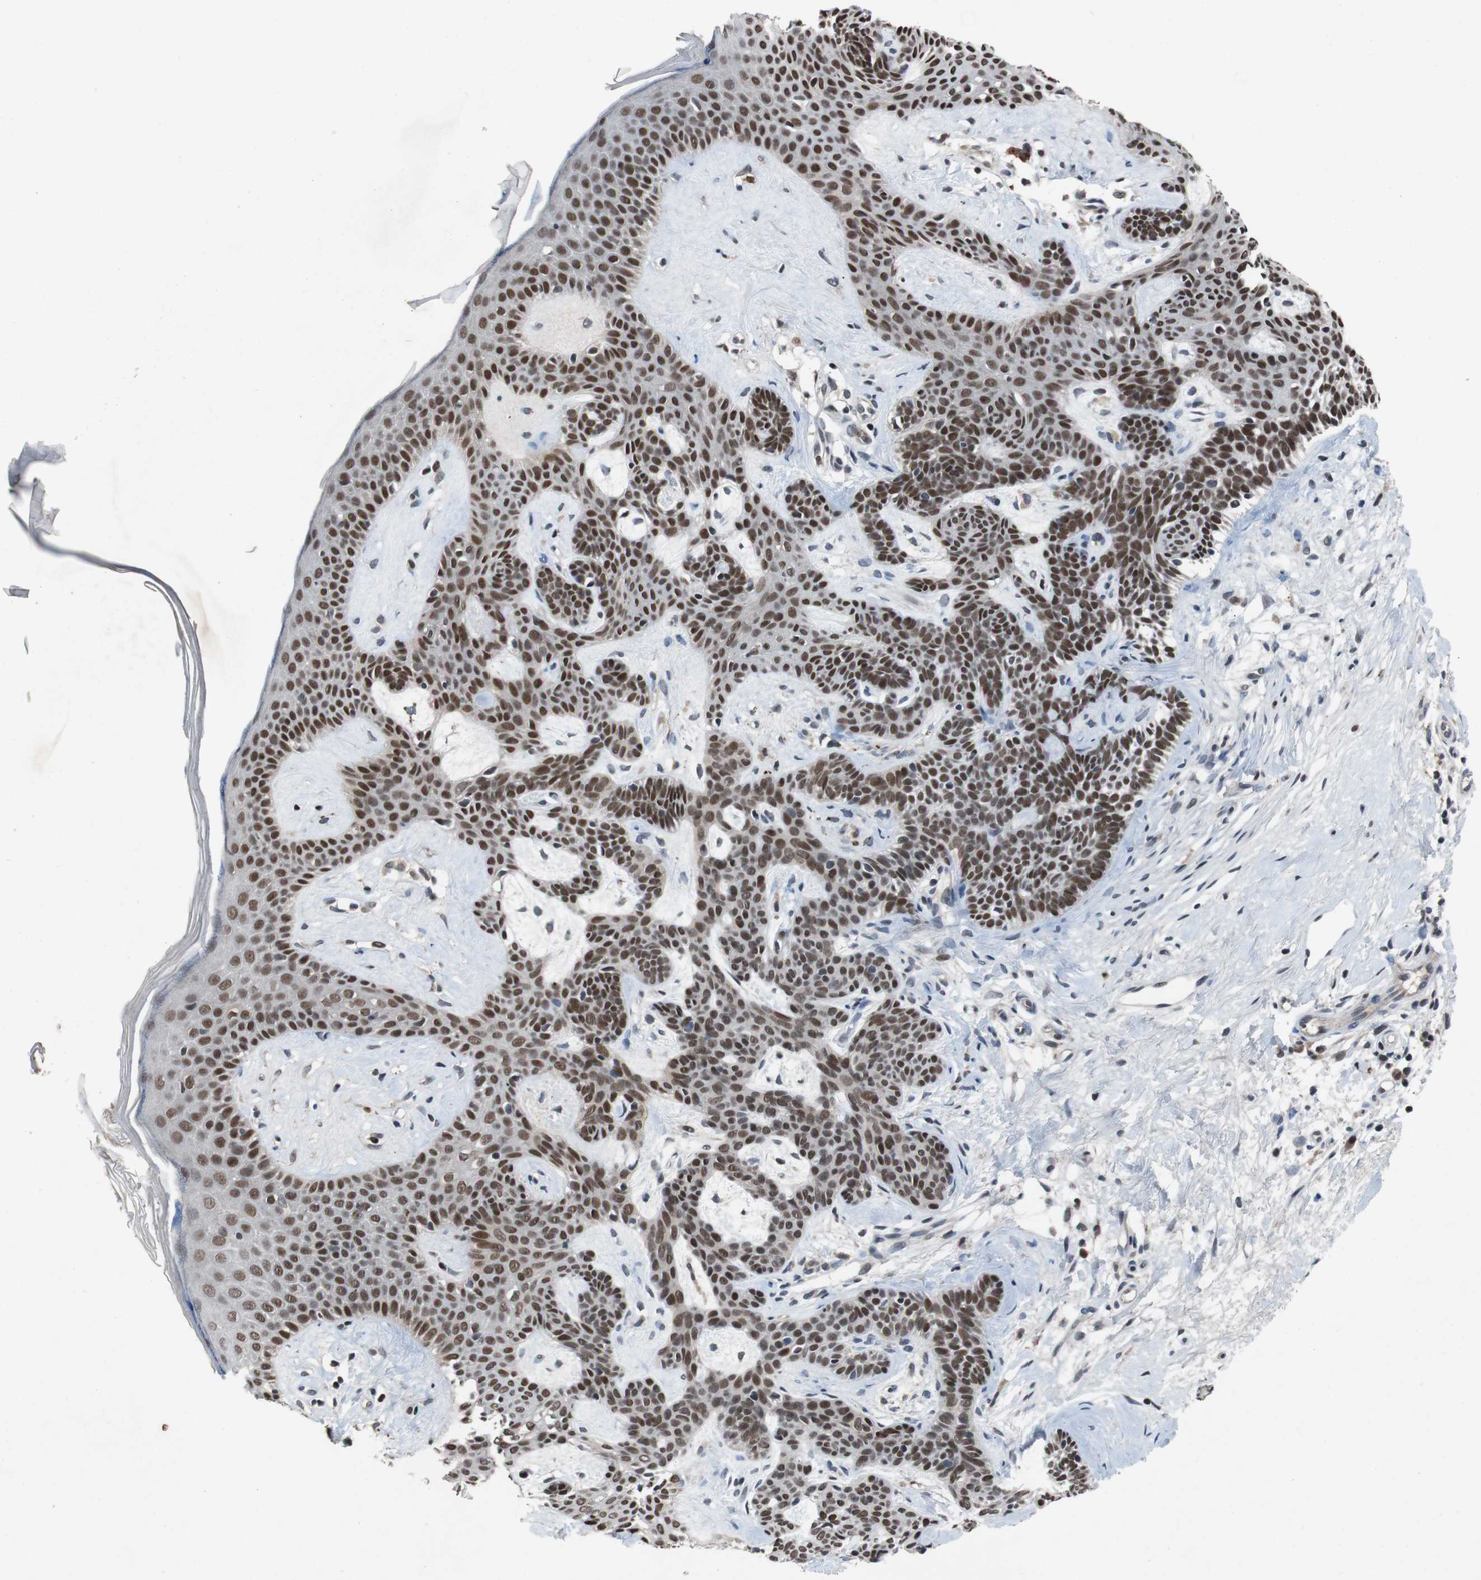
{"staining": {"intensity": "strong", "quantity": ">75%", "location": "nuclear"}, "tissue": "skin cancer", "cell_type": "Tumor cells", "image_type": "cancer", "snomed": [{"axis": "morphology", "description": "Developmental malformation"}, {"axis": "morphology", "description": "Basal cell carcinoma"}, {"axis": "topography", "description": "Skin"}], "caption": "Brown immunohistochemical staining in skin cancer (basal cell carcinoma) shows strong nuclear positivity in approximately >75% of tumor cells.", "gene": "TP63", "patient": {"sex": "female", "age": 62}}